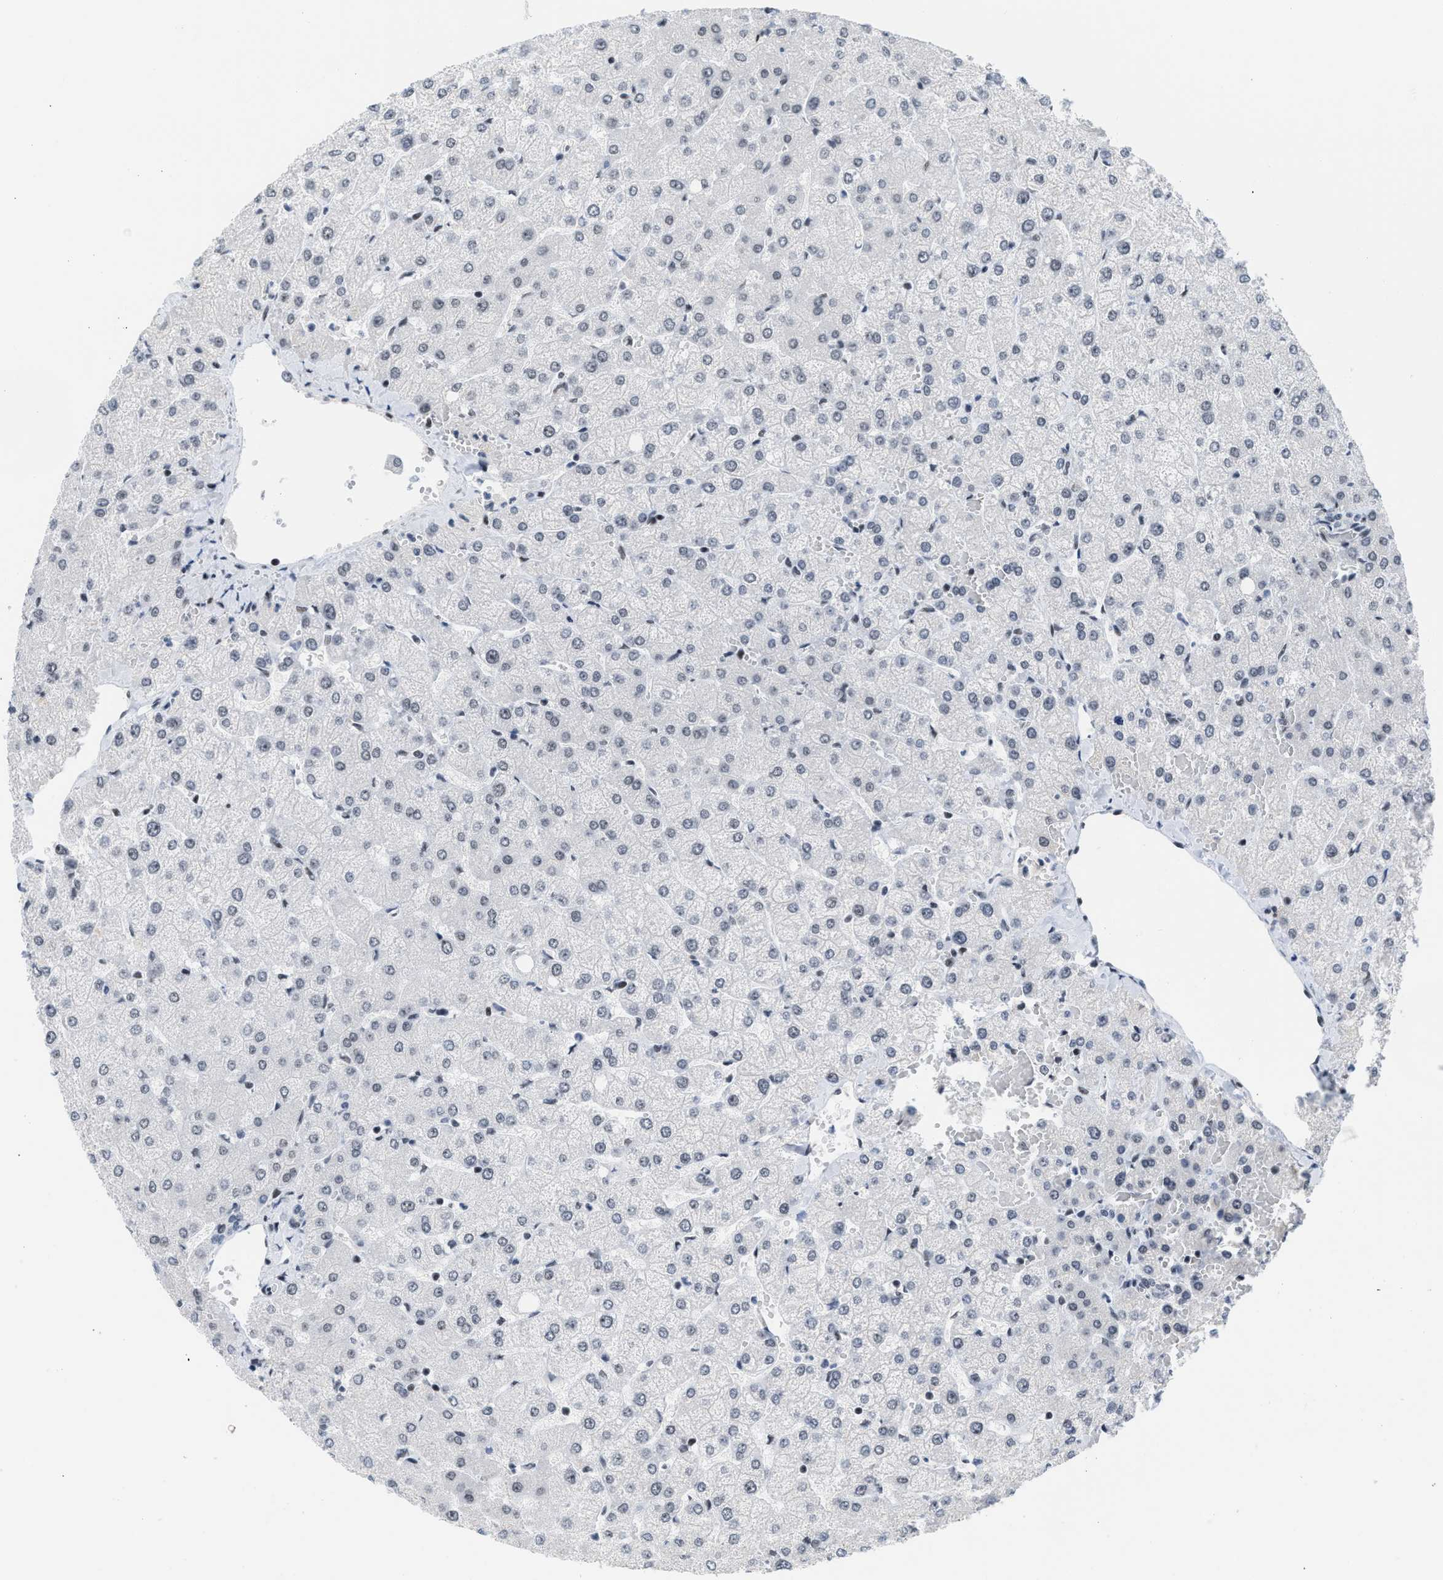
{"staining": {"intensity": "negative", "quantity": "none", "location": "none"}, "tissue": "liver", "cell_type": "Cholangiocytes", "image_type": "normal", "snomed": [{"axis": "morphology", "description": "Normal tissue, NOS"}, {"axis": "topography", "description": "Liver"}], "caption": "DAB (3,3'-diaminobenzidine) immunohistochemical staining of benign human liver reveals no significant staining in cholangiocytes. The staining is performed using DAB (3,3'-diaminobenzidine) brown chromogen with nuclei counter-stained in using hematoxylin.", "gene": "TERF2IP", "patient": {"sex": "female", "age": 54}}